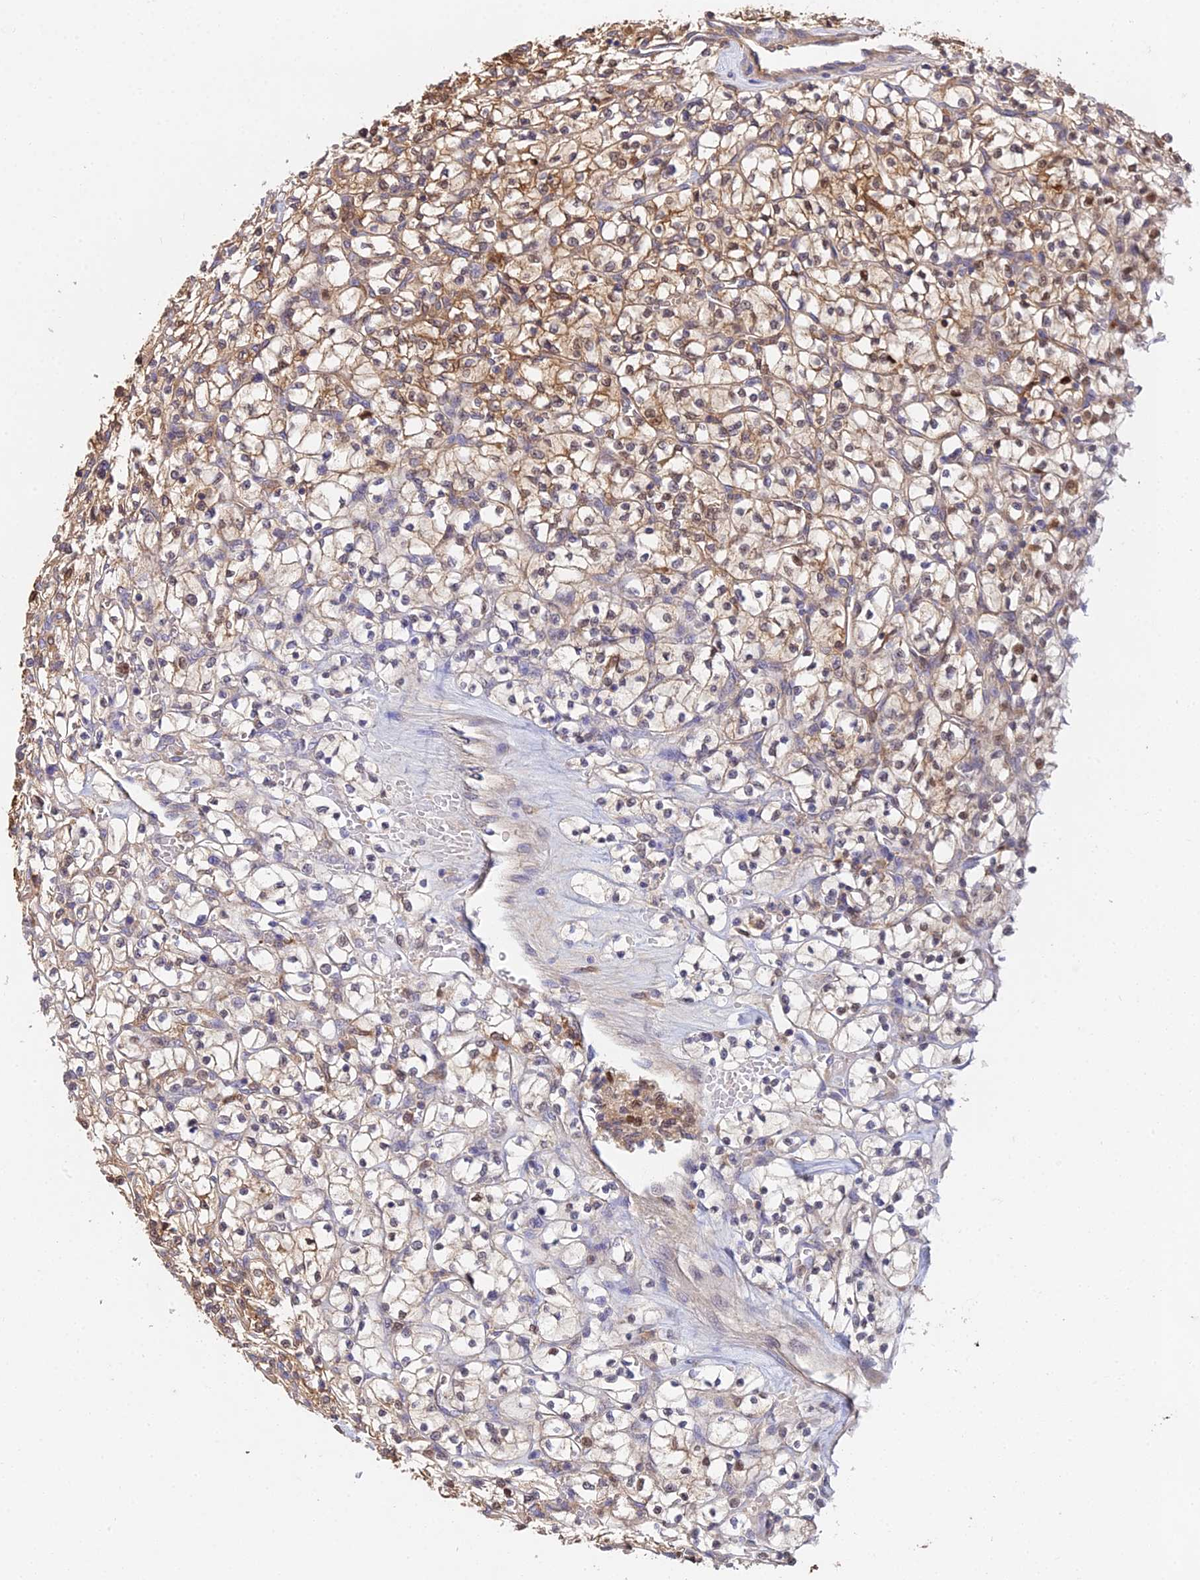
{"staining": {"intensity": "moderate", "quantity": "25%-75%", "location": "cytoplasmic/membranous"}, "tissue": "renal cancer", "cell_type": "Tumor cells", "image_type": "cancer", "snomed": [{"axis": "morphology", "description": "Adenocarcinoma, NOS"}, {"axis": "topography", "description": "Kidney"}], "caption": "Renal cancer (adenocarcinoma) stained for a protein shows moderate cytoplasmic/membranous positivity in tumor cells.", "gene": "FBP1", "patient": {"sex": "female", "age": 64}}